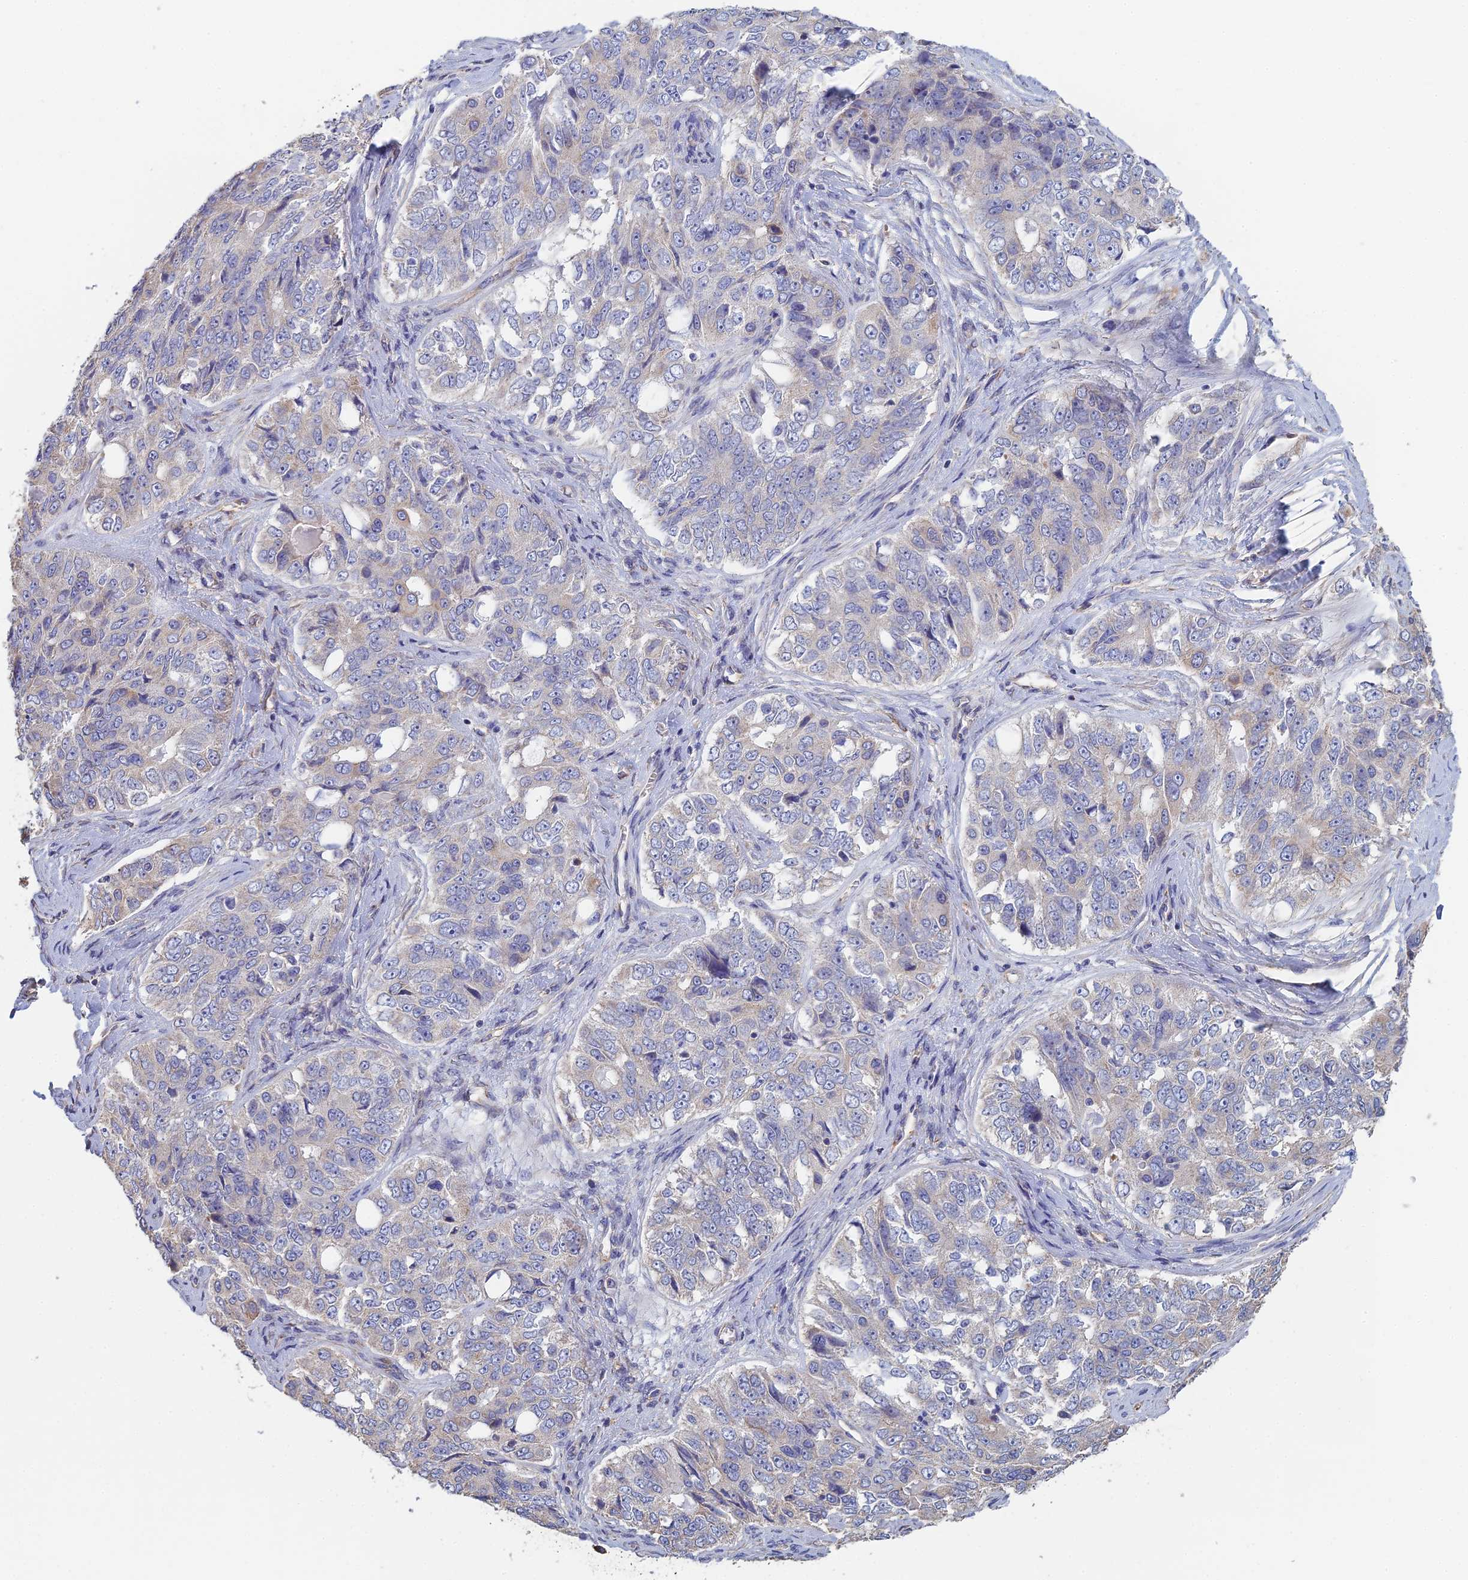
{"staining": {"intensity": "weak", "quantity": "<25%", "location": "cytoplasmic/membranous"}, "tissue": "ovarian cancer", "cell_type": "Tumor cells", "image_type": "cancer", "snomed": [{"axis": "morphology", "description": "Carcinoma, endometroid"}, {"axis": "topography", "description": "Ovary"}], "caption": "This is an immunohistochemistry histopathology image of ovarian cancer. There is no positivity in tumor cells.", "gene": "PCDHA5", "patient": {"sex": "female", "age": 51}}